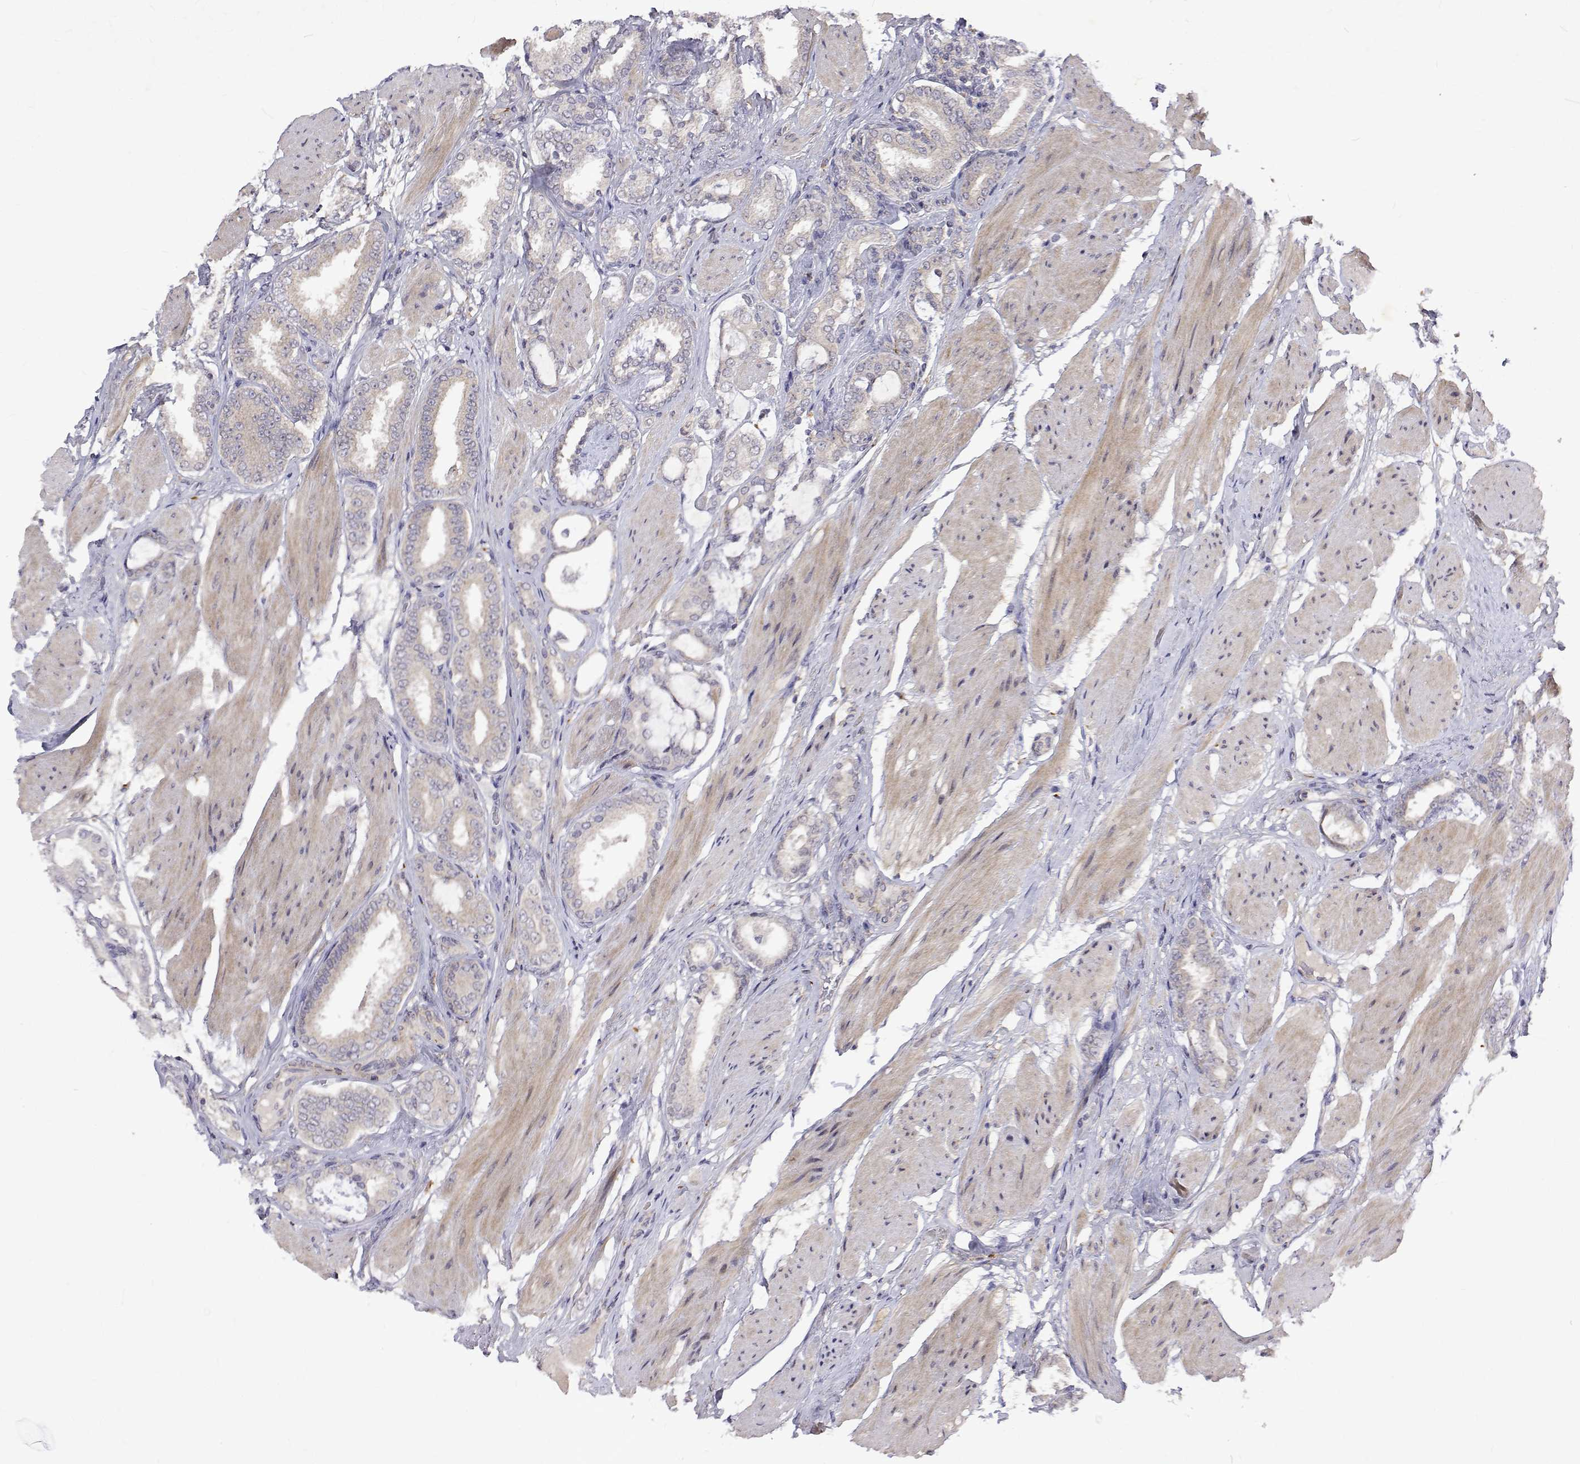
{"staining": {"intensity": "weak", "quantity": "<25%", "location": "cytoplasmic/membranous"}, "tissue": "prostate cancer", "cell_type": "Tumor cells", "image_type": "cancer", "snomed": [{"axis": "morphology", "description": "Adenocarcinoma, High grade"}, {"axis": "topography", "description": "Prostate"}], "caption": "IHC histopathology image of prostate cancer stained for a protein (brown), which displays no expression in tumor cells. (Stains: DAB IHC with hematoxylin counter stain, Microscopy: brightfield microscopy at high magnification).", "gene": "ALKBH8", "patient": {"sex": "male", "age": 63}}